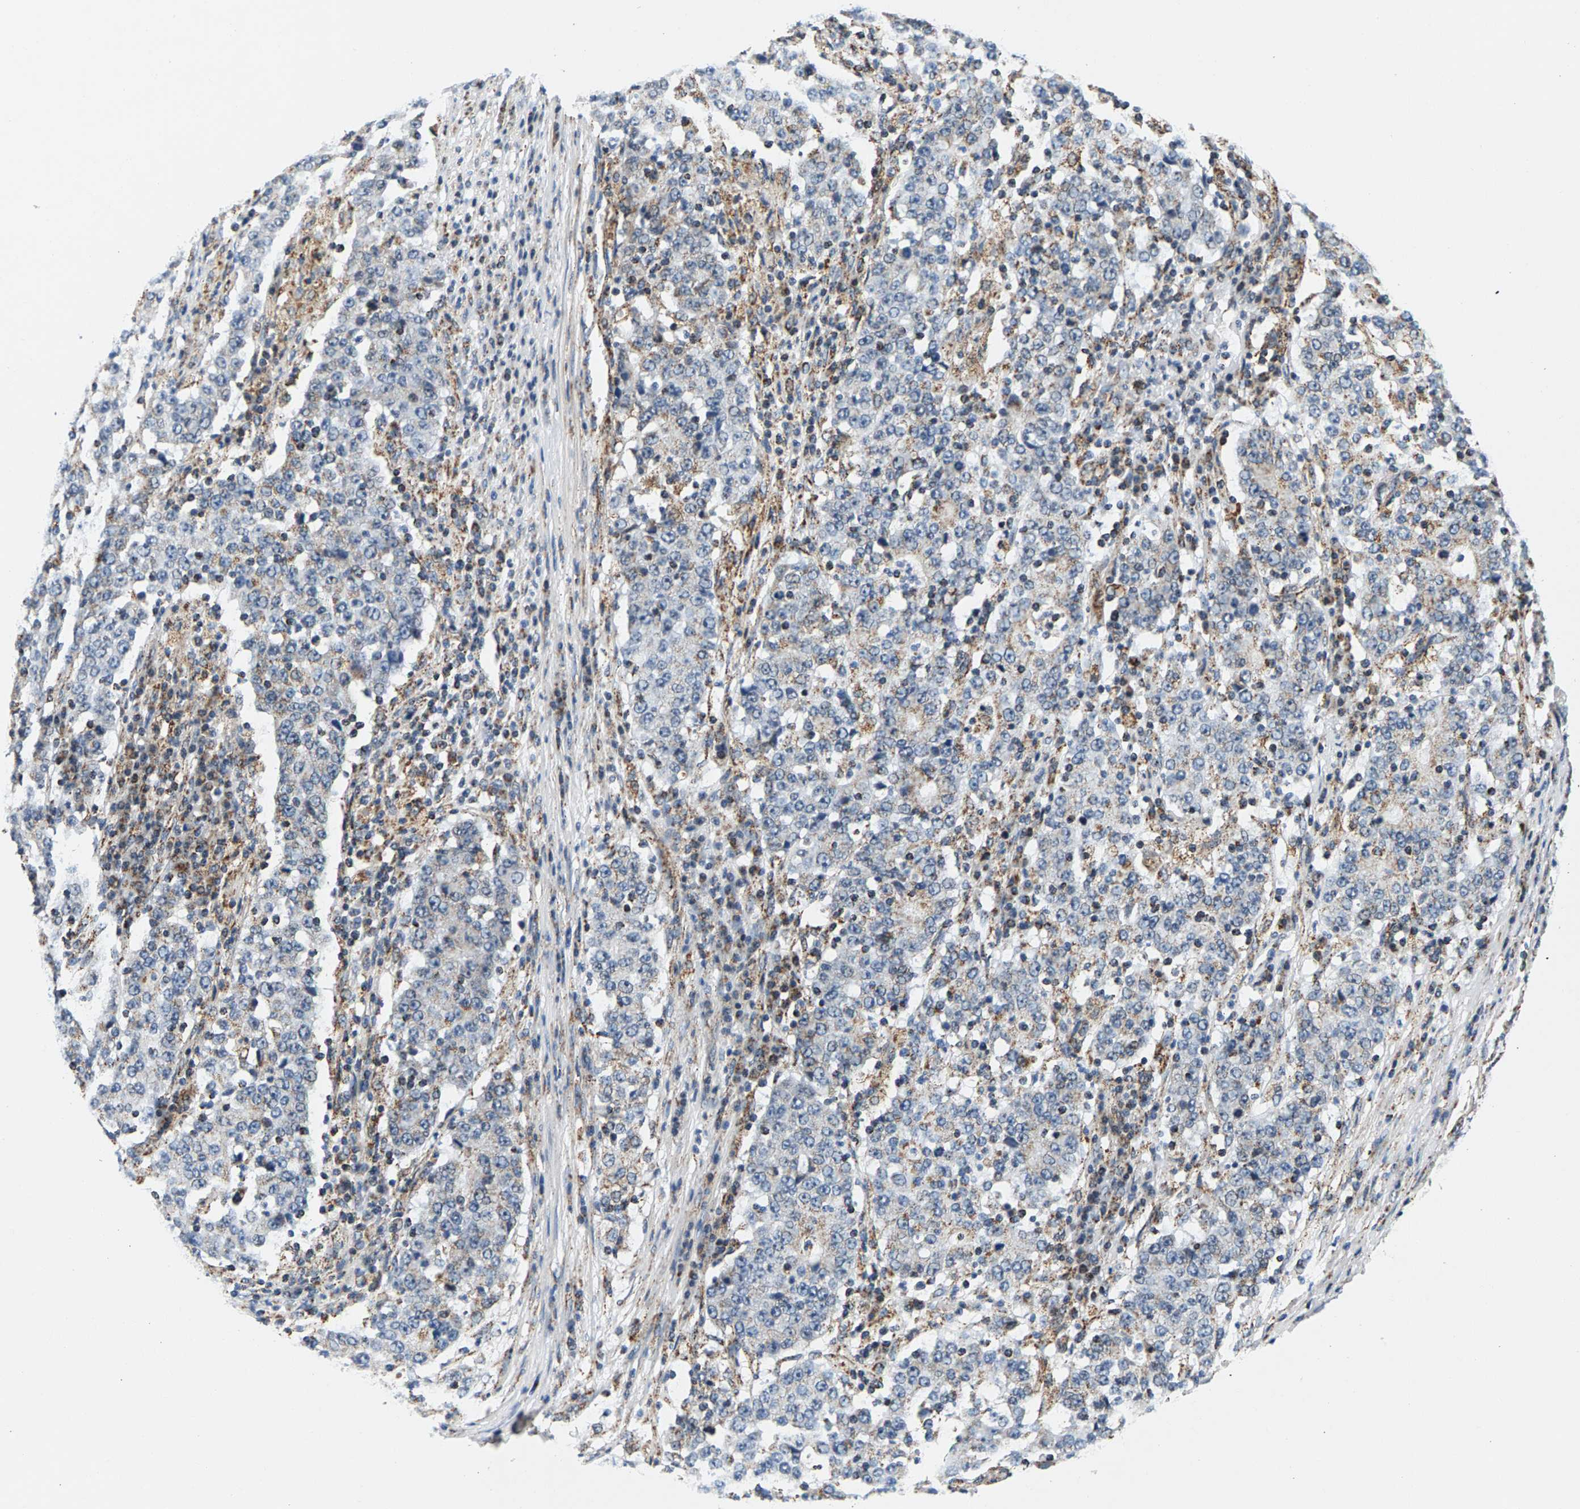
{"staining": {"intensity": "weak", "quantity": "<25%", "location": "cytoplasmic/membranous"}, "tissue": "stomach cancer", "cell_type": "Tumor cells", "image_type": "cancer", "snomed": [{"axis": "morphology", "description": "Adenocarcinoma, NOS"}, {"axis": "topography", "description": "Stomach"}], "caption": "IHC photomicrograph of human stomach cancer stained for a protein (brown), which displays no staining in tumor cells.", "gene": "PDE1A", "patient": {"sex": "male", "age": 59}}